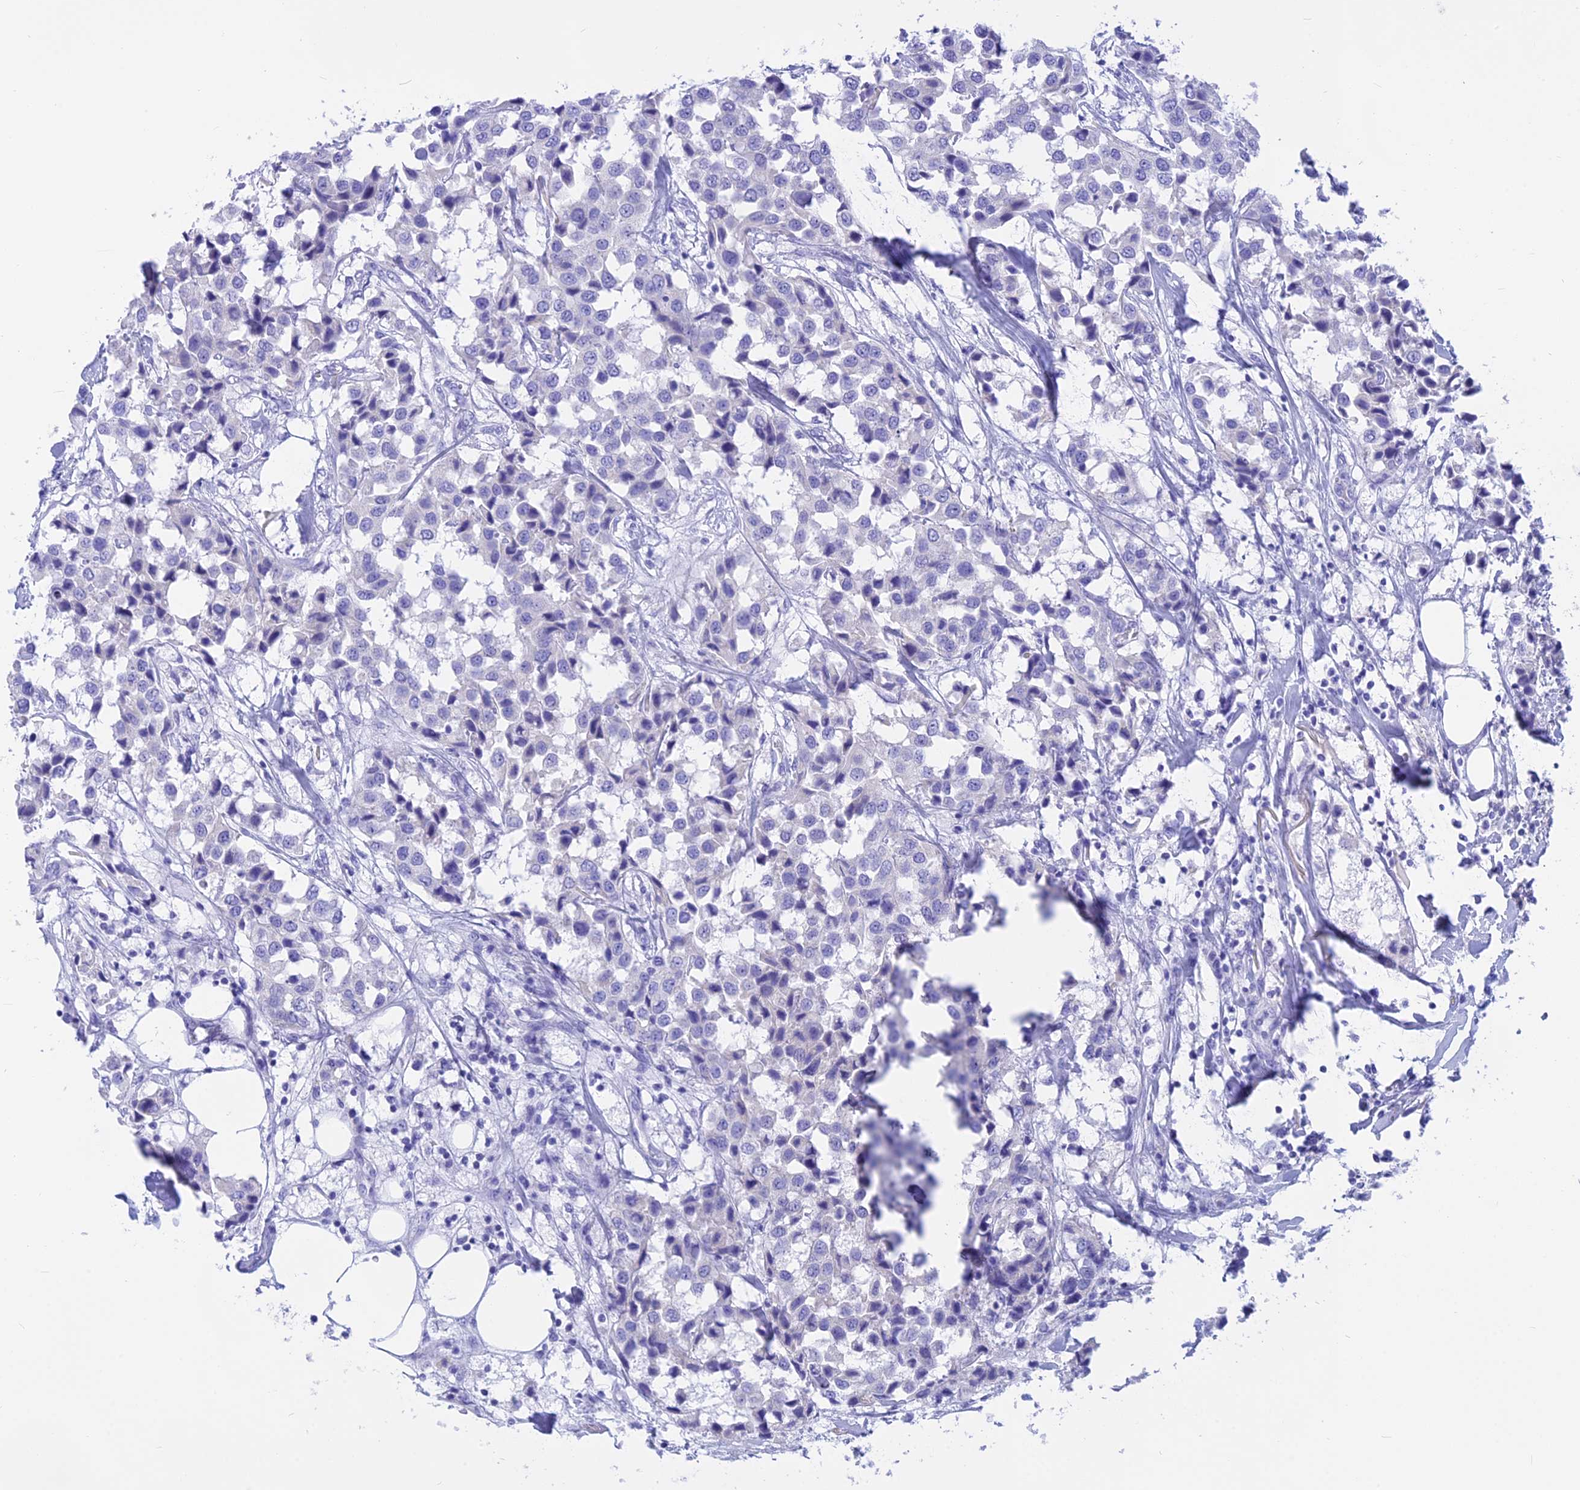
{"staining": {"intensity": "negative", "quantity": "none", "location": "none"}, "tissue": "breast cancer", "cell_type": "Tumor cells", "image_type": "cancer", "snomed": [{"axis": "morphology", "description": "Duct carcinoma"}, {"axis": "topography", "description": "Breast"}], "caption": "A high-resolution image shows immunohistochemistry staining of breast cancer (intraductal carcinoma), which exhibits no significant staining in tumor cells.", "gene": "ISCA1", "patient": {"sex": "female", "age": 80}}